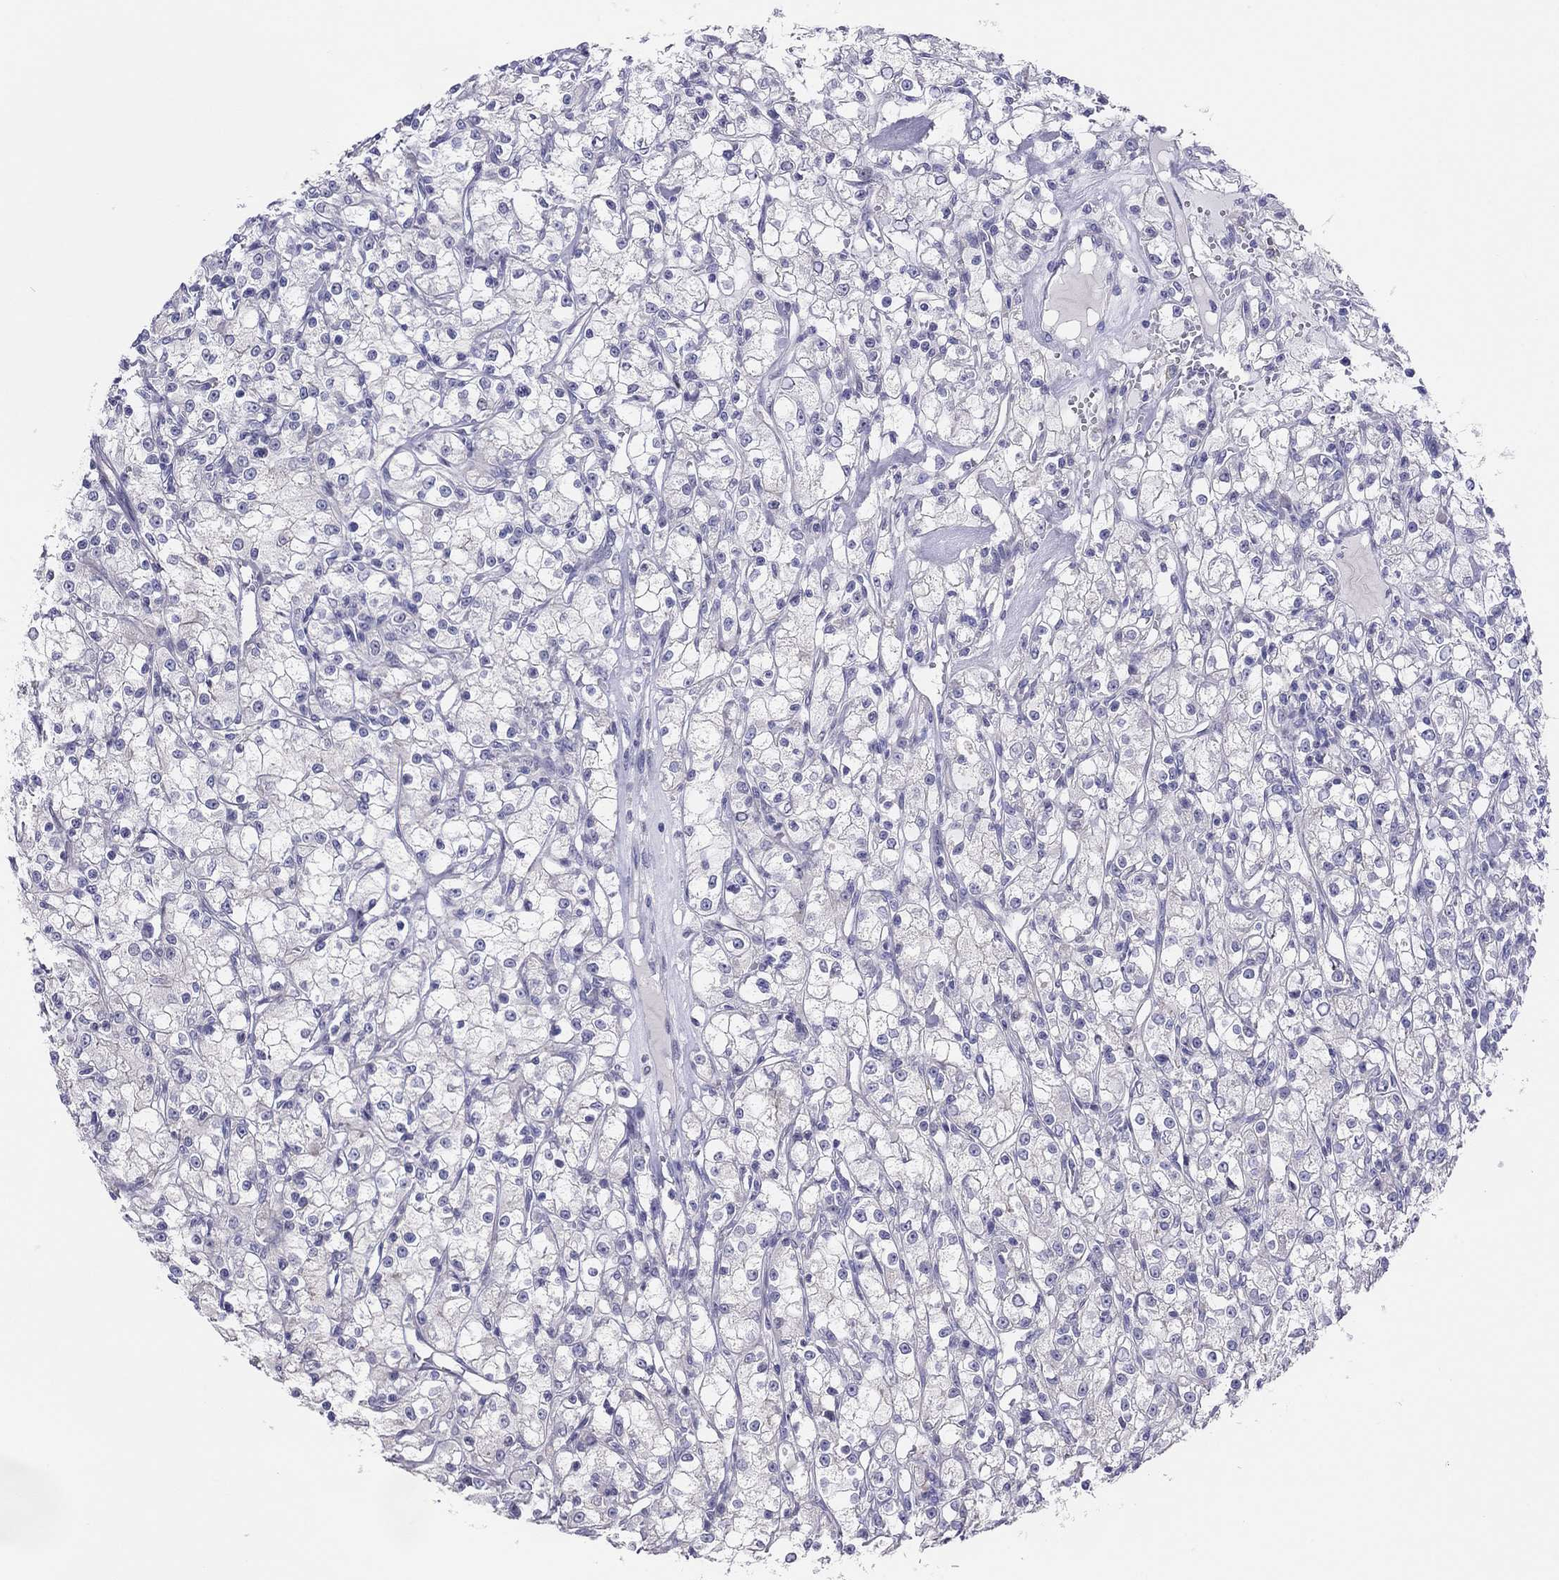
{"staining": {"intensity": "negative", "quantity": "none", "location": "none"}, "tissue": "renal cancer", "cell_type": "Tumor cells", "image_type": "cancer", "snomed": [{"axis": "morphology", "description": "Adenocarcinoma, NOS"}, {"axis": "topography", "description": "Kidney"}], "caption": "This is an IHC photomicrograph of human renal adenocarcinoma. There is no positivity in tumor cells.", "gene": "MGAT4C", "patient": {"sex": "female", "age": 59}}